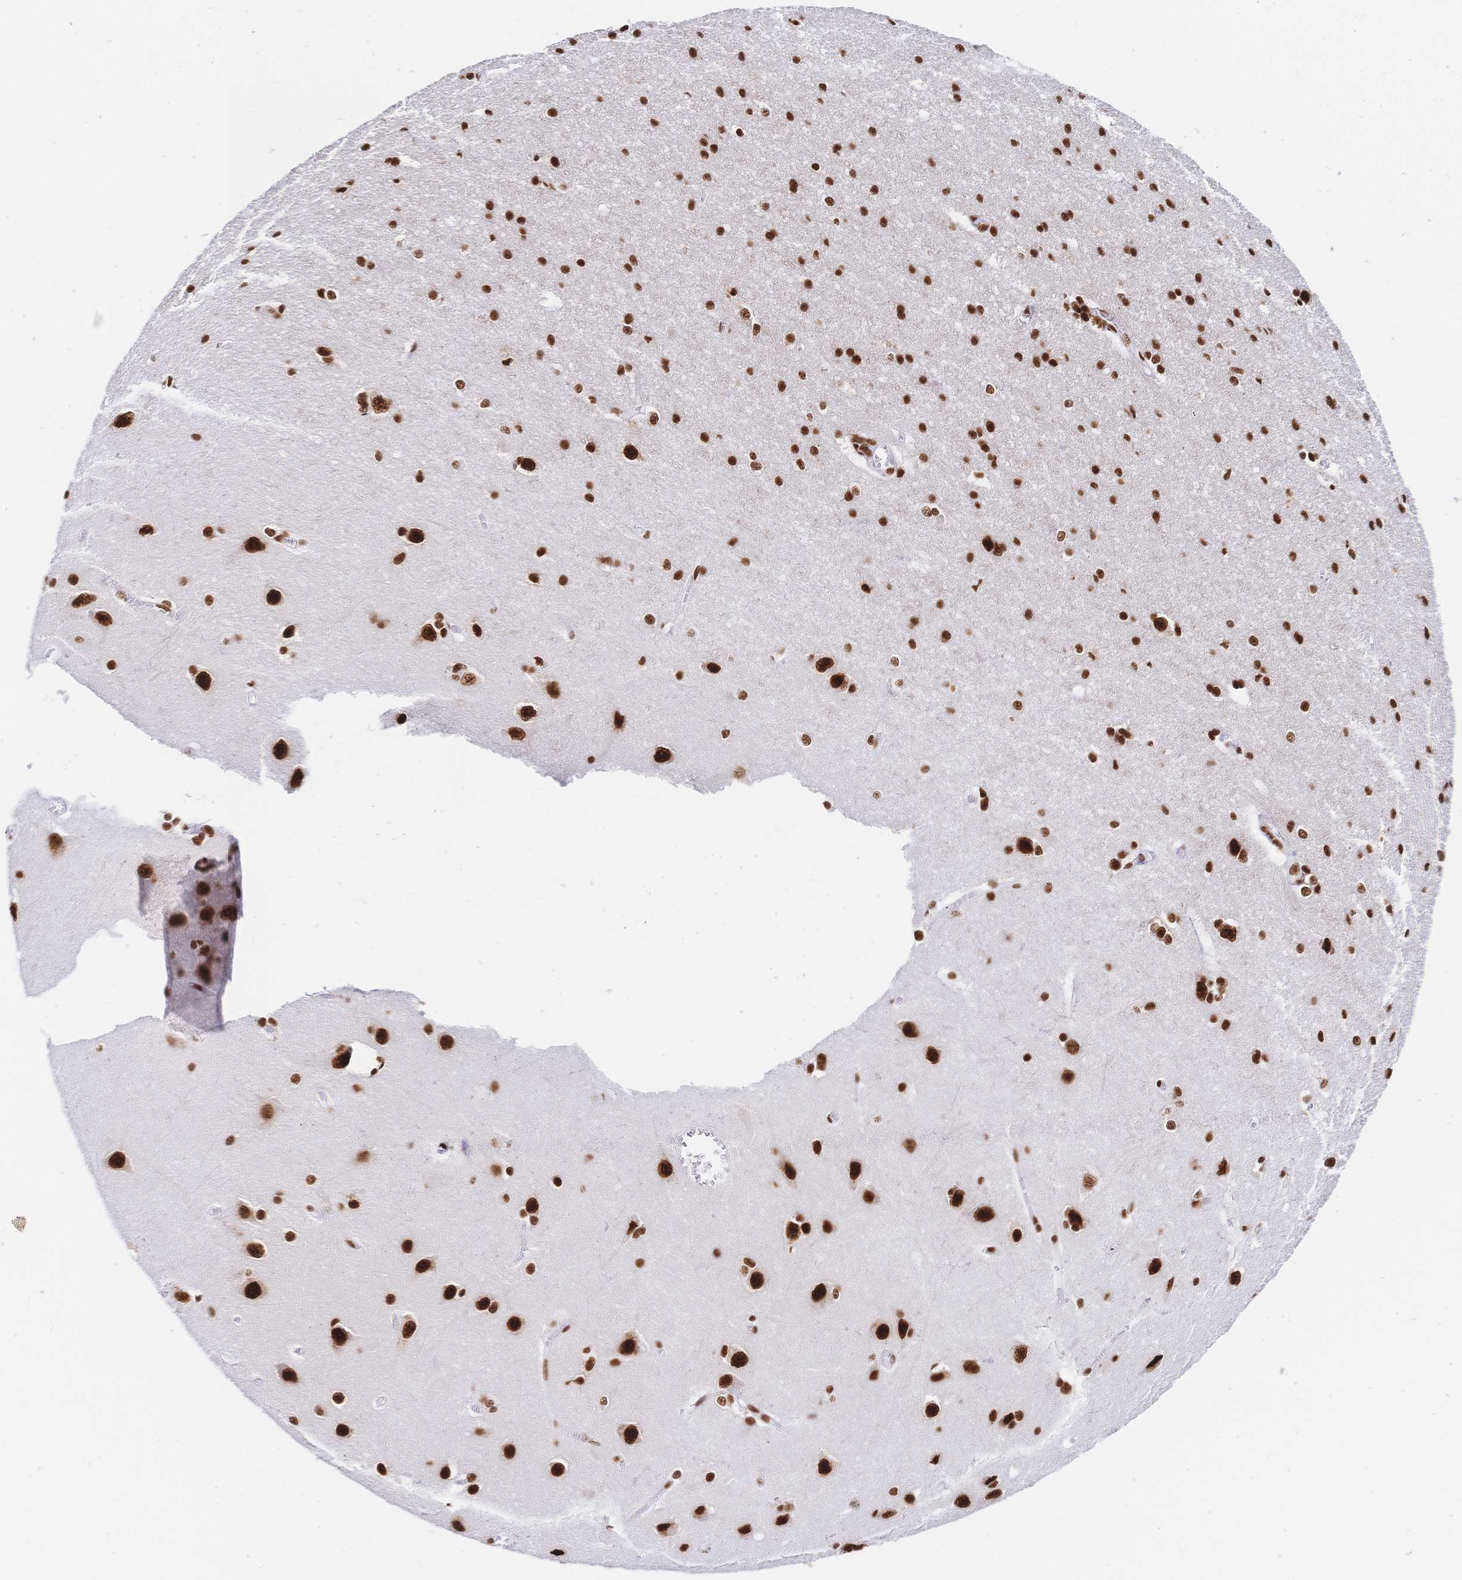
{"staining": {"intensity": "strong", "quantity": ">75%", "location": "nuclear"}, "tissue": "cerebral cortex", "cell_type": "Endothelial cells", "image_type": "normal", "snomed": [{"axis": "morphology", "description": "Normal tissue, NOS"}, {"axis": "topography", "description": "Cerebral cortex"}], "caption": "IHC (DAB (3,3'-diaminobenzidine)) staining of normal cerebral cortex reveals strong nuclear protein staining in approximately >75% of endothelial cells. (IHC, brightfield microscopy, high magnification).", "gene": "SRSF1", "patient": {"sex": "male", "age": 37}}